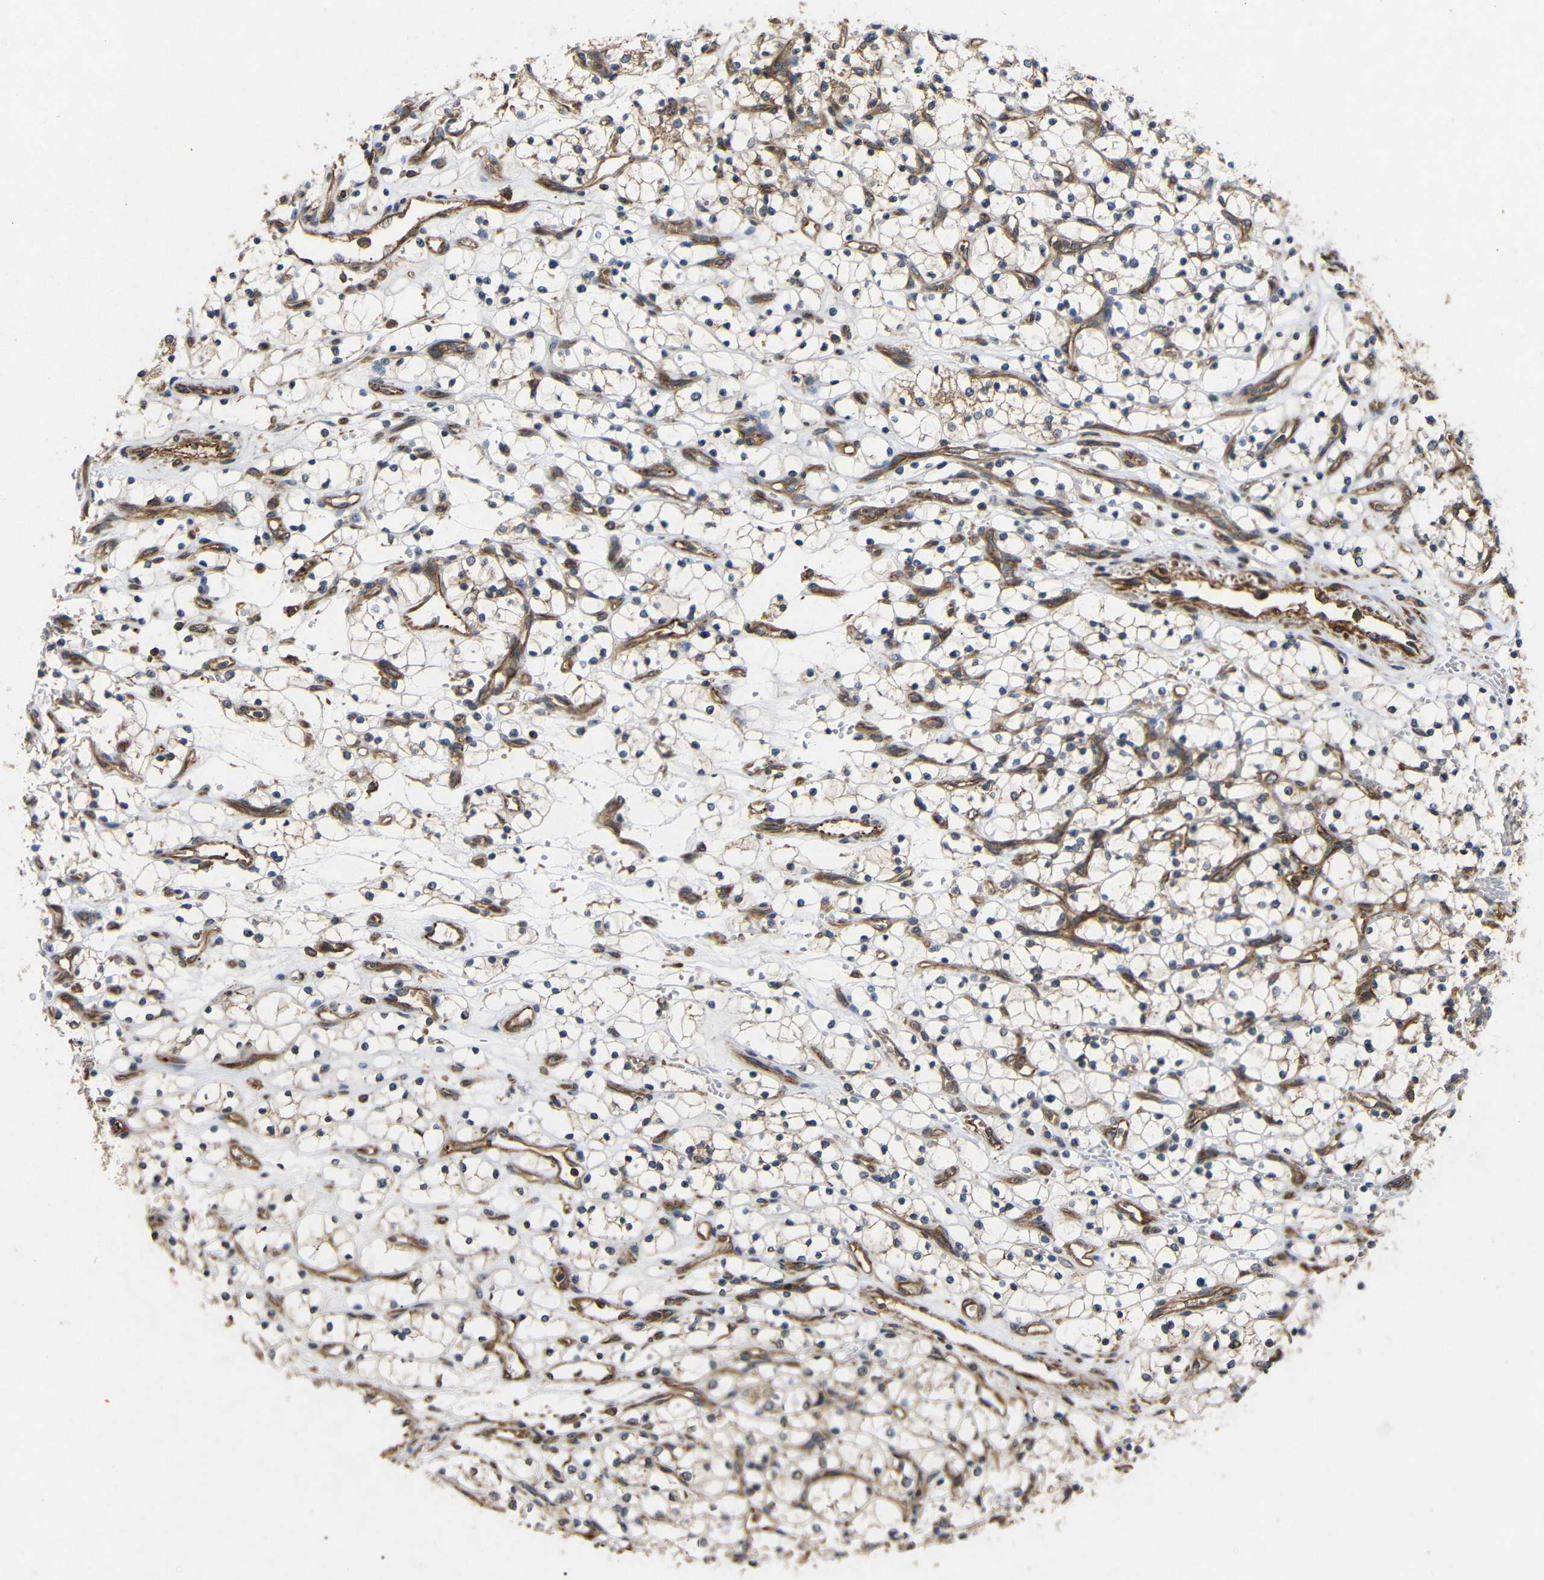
{"staining": {"intensity": "weak", "quantity": ">75%", "location": "cytoplasmic/membranous"}, "tissue": "renal cancer", "cell_type": "Tumor cells", "image_type": "cancer", "snomed": [{"axis": "morphology", "description": "Adenocarcinoma, NOS"}, {"axis": "topography", "description": "Kidney"}], "caption": "A histopathology image showing weak cytoplasmic/membranous positivity in about >75% of tumor cells in renal adenocarcinoma, as visualized by brown immunohistochemical staining.", "gene": "EIF2S1", "patient": {"sex": "female", "age": 69}}